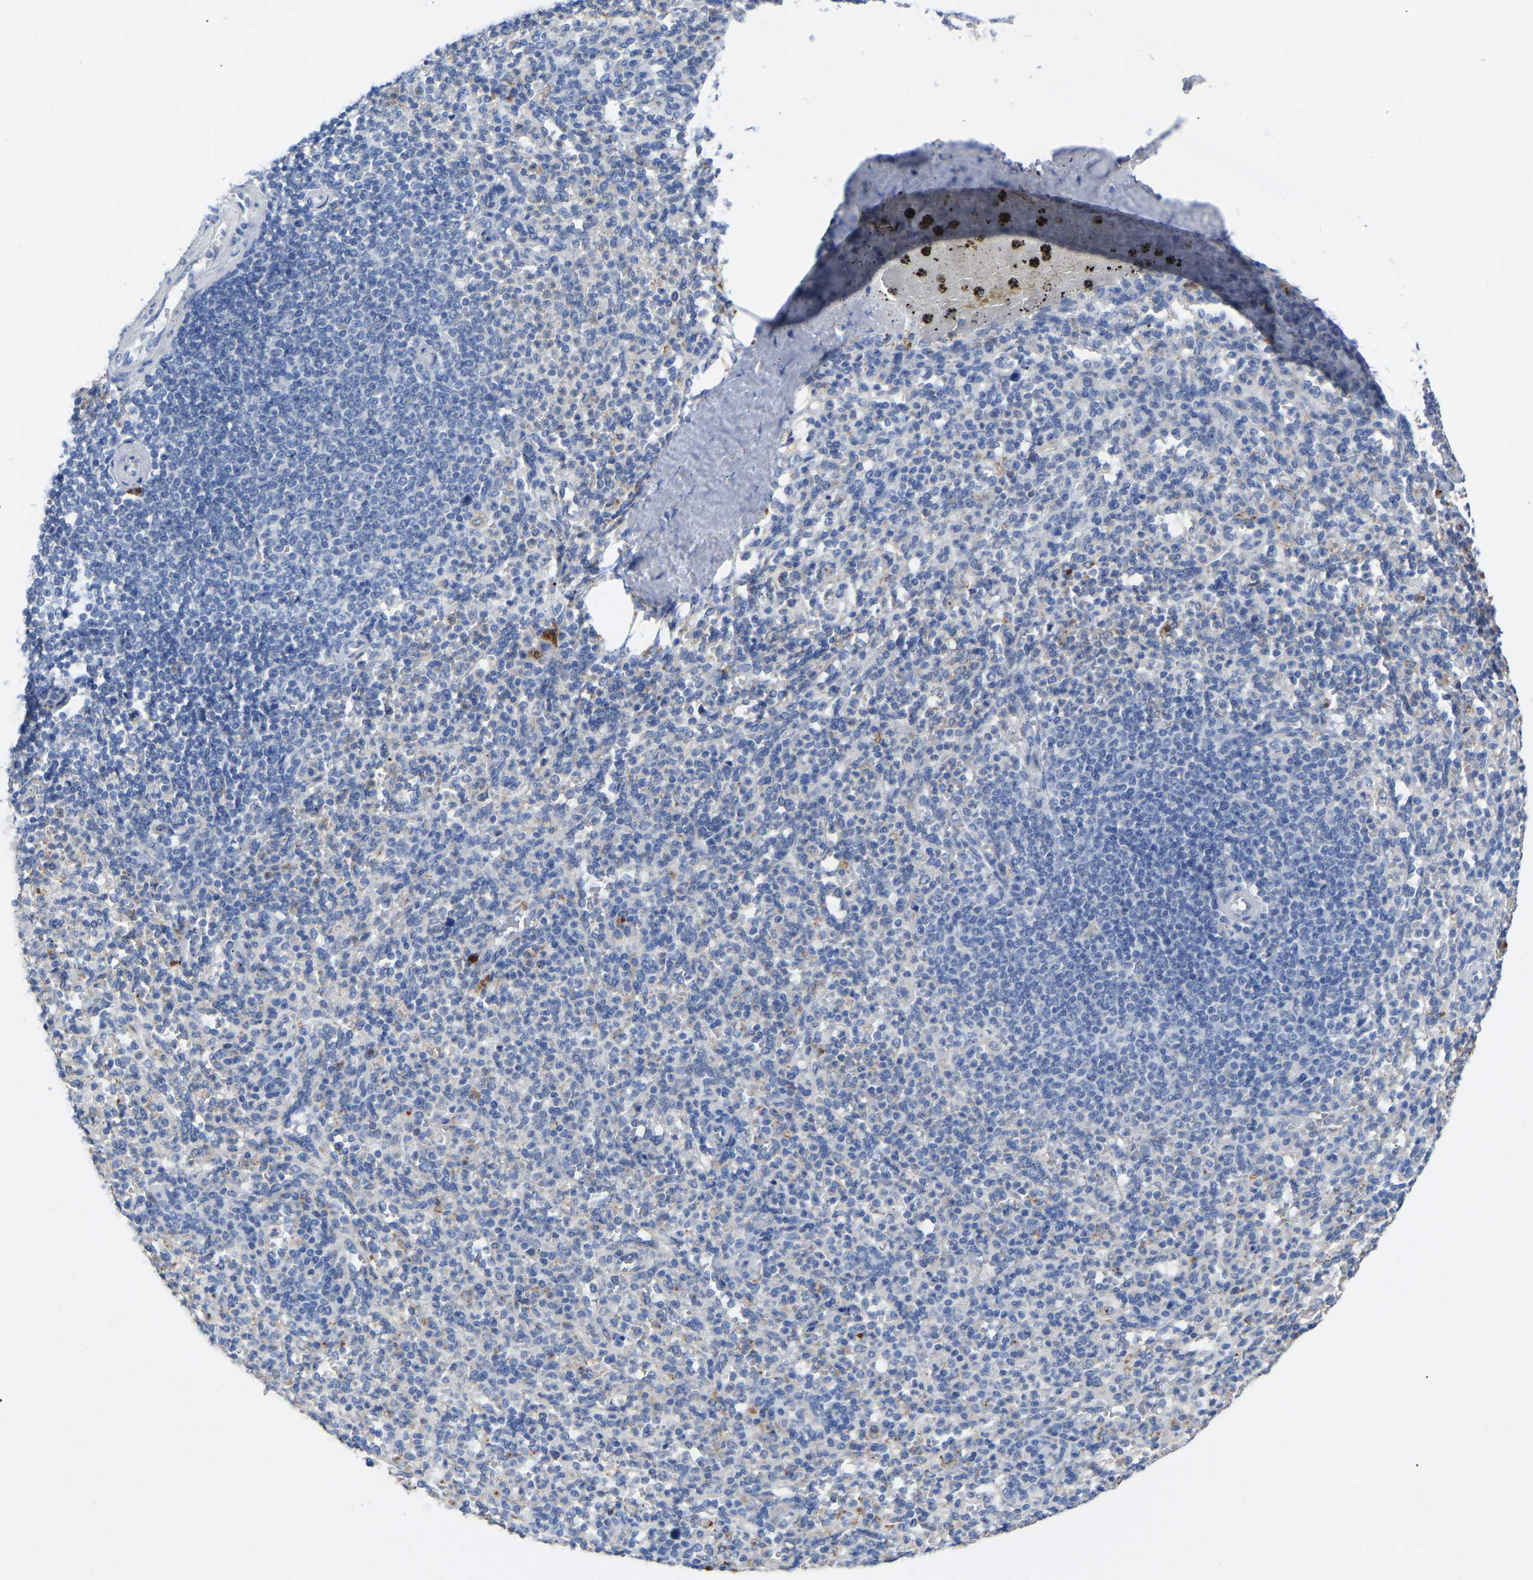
{"staining": {"intensity": "weak", "quantity": "<25%", "location": "cytoplasmic/membranous"}, "tissue": "spleen", "cell_type": "Cells in red pulp", "image_type": "normal", "snomed": [{"axis": "morphology", "description": "Normal tissue, NOS"}, {"axis": "topography", "description": "Spleen"}], "caption": "Benign spleen was stained to show a protein in brown. There is no significant expression in cells in red pulp.", "gene": "SMPD2", "patient": {"sex": "male", "age": 36}}